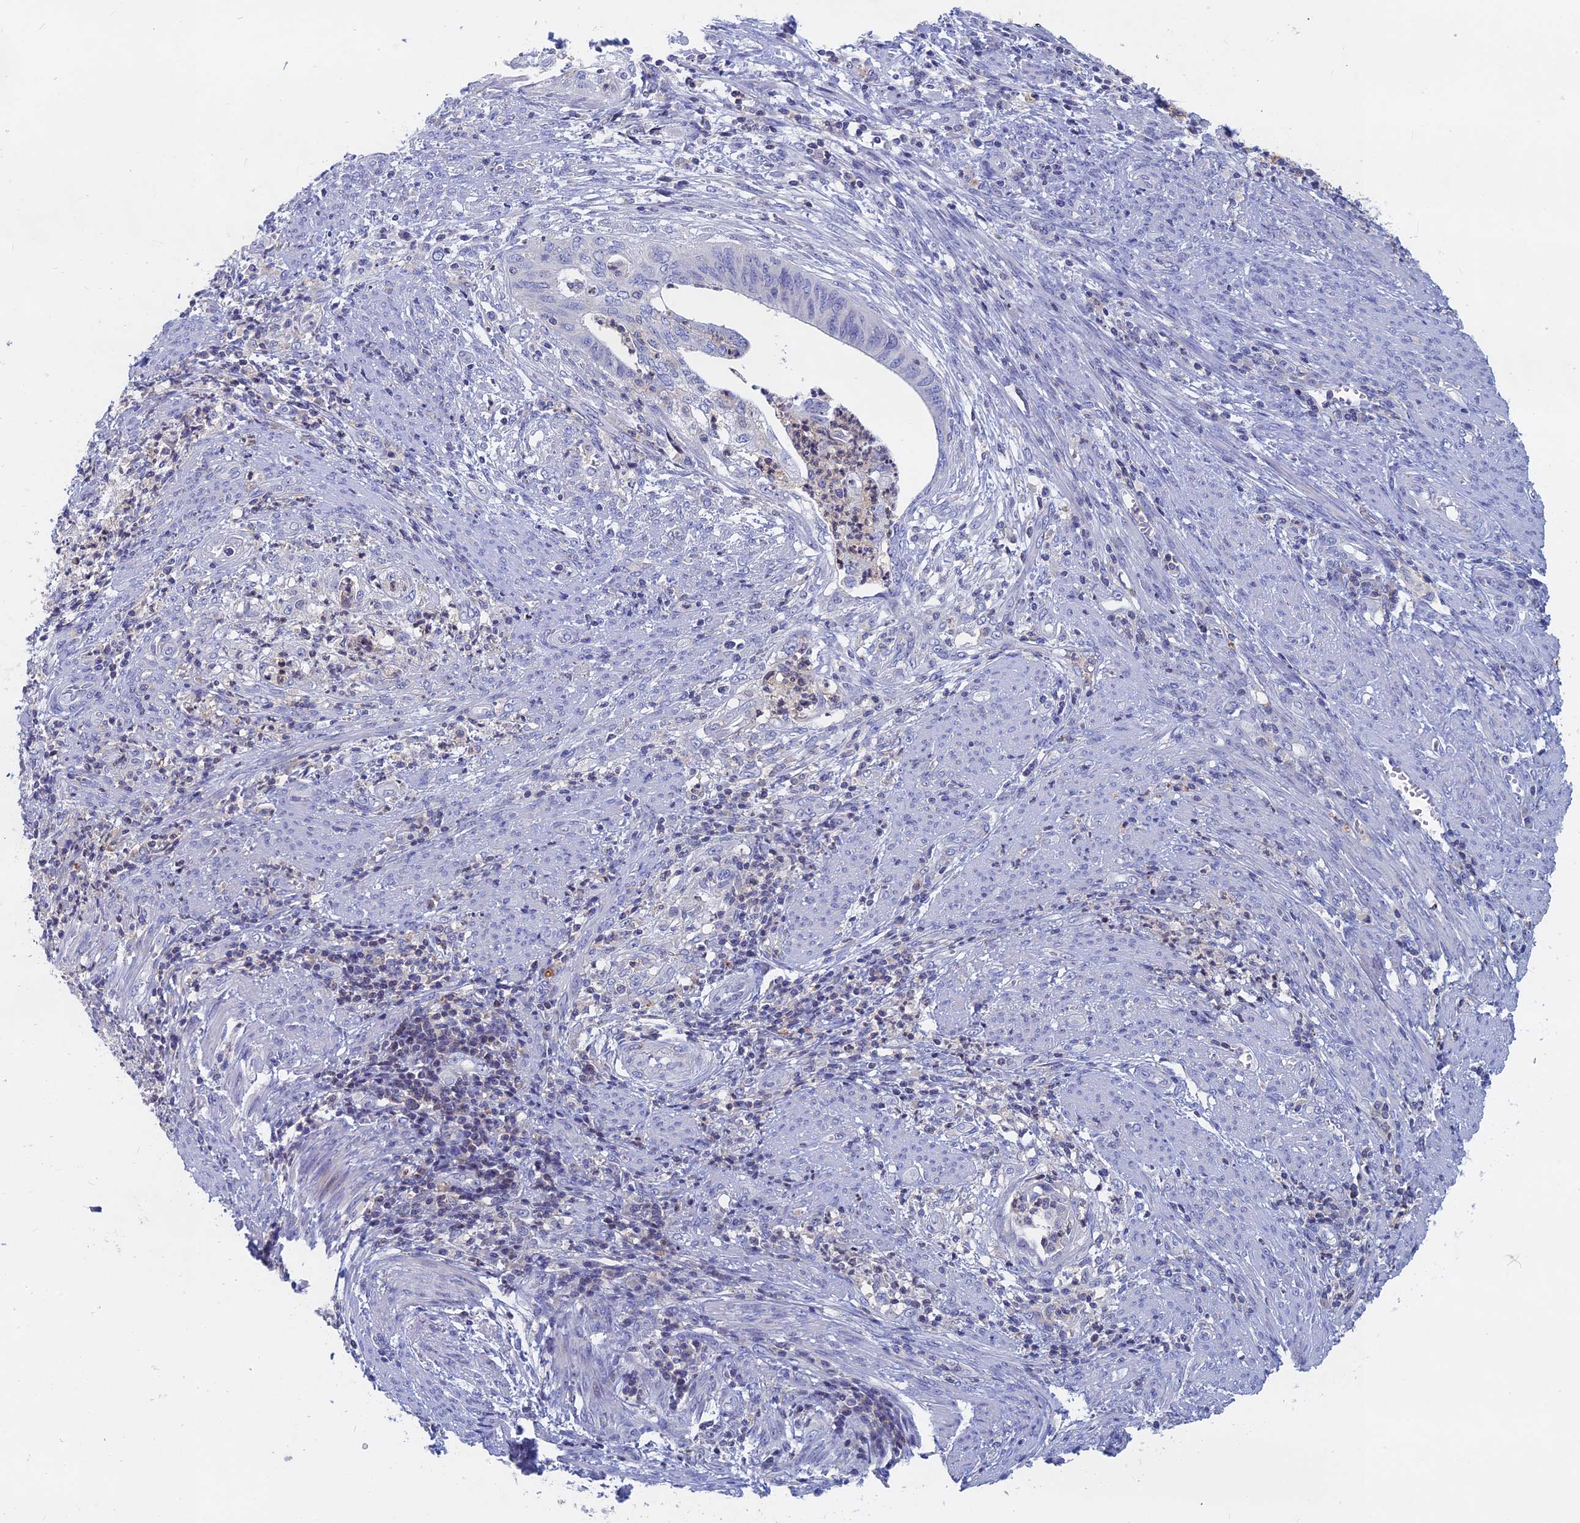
{"staining": {"intensity": "negative", "quantity": "none", "location": "none"}, "tissue": "endometrial cancer", "cell_type": "Tumor cells", "image_type": "cancer", "snomed": [{"axis": "morphology", "description": "Adenocarcinoma, NOS"}, {"axis": "topography", "description": "Endometrium"}], "caption": "Photomicrograph shows no significant protein staining in tumor cells of endometrial adenocarcinoma.", "gene": "ACP7", "patient": {"sex": "female", "age": 68}}